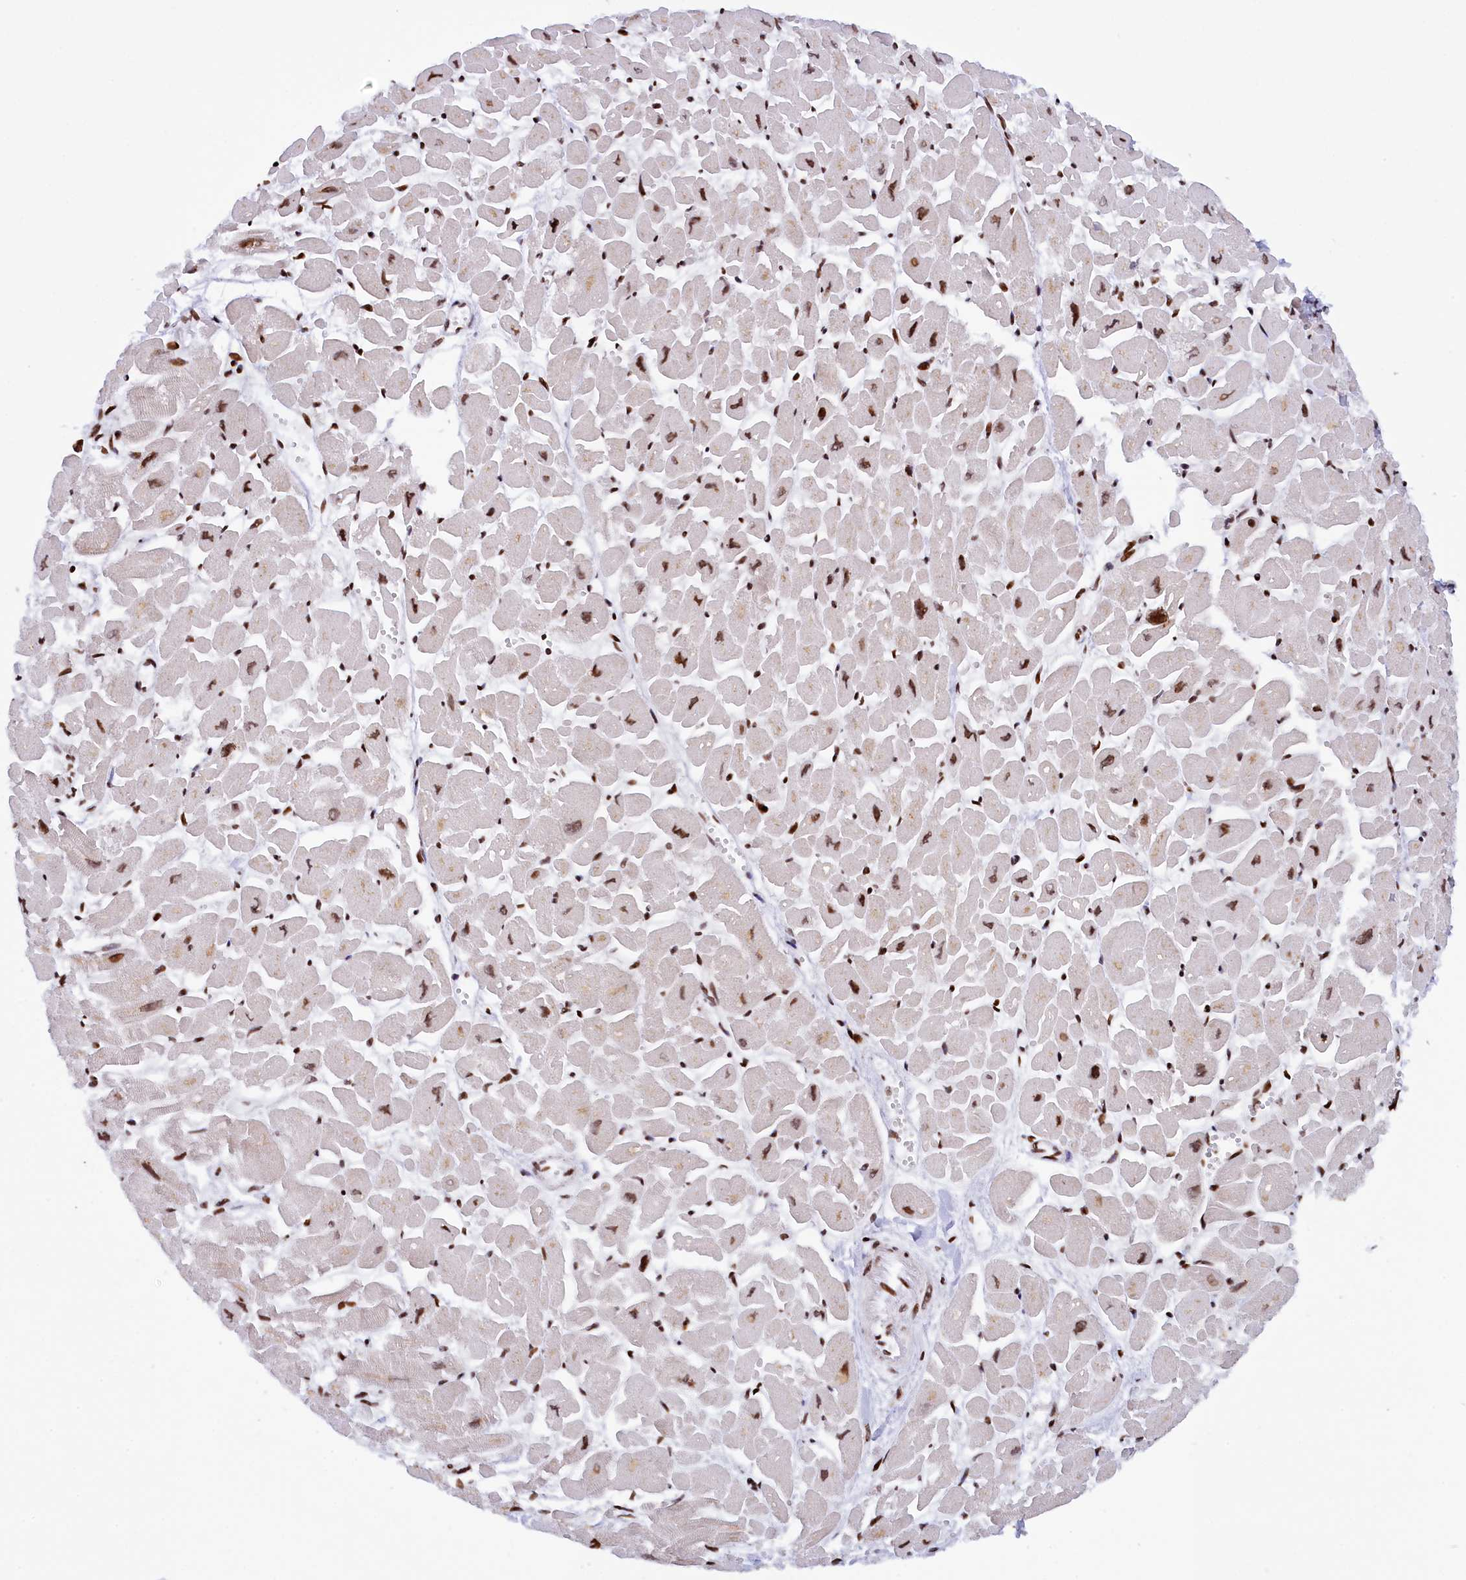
{"staining": {"intensity": "strong", "quantity": "25%-75%", "location": "nuclear"}, "tissue": "heart muscle", "cell_type": "Cardiomyocytes", "image_type": "normal", "snomed": [{"axis": "morphology", "description": "Normal tissue, NOS"}, {"axis": "topography", "description": "Heart"}], "caption": "High-magnification brightfield microscopy of normal heart muscle stained with DAB (3,3'-diaminobenzidine) (brown) and counterstained with hematoxylin (blue). cardiomyocytes exhibit strong nuclear positivity is appreciated in approximately25%-75% of cells.", "gene": "TIMM29", "patient": {"sex": "male", "age": 54}}